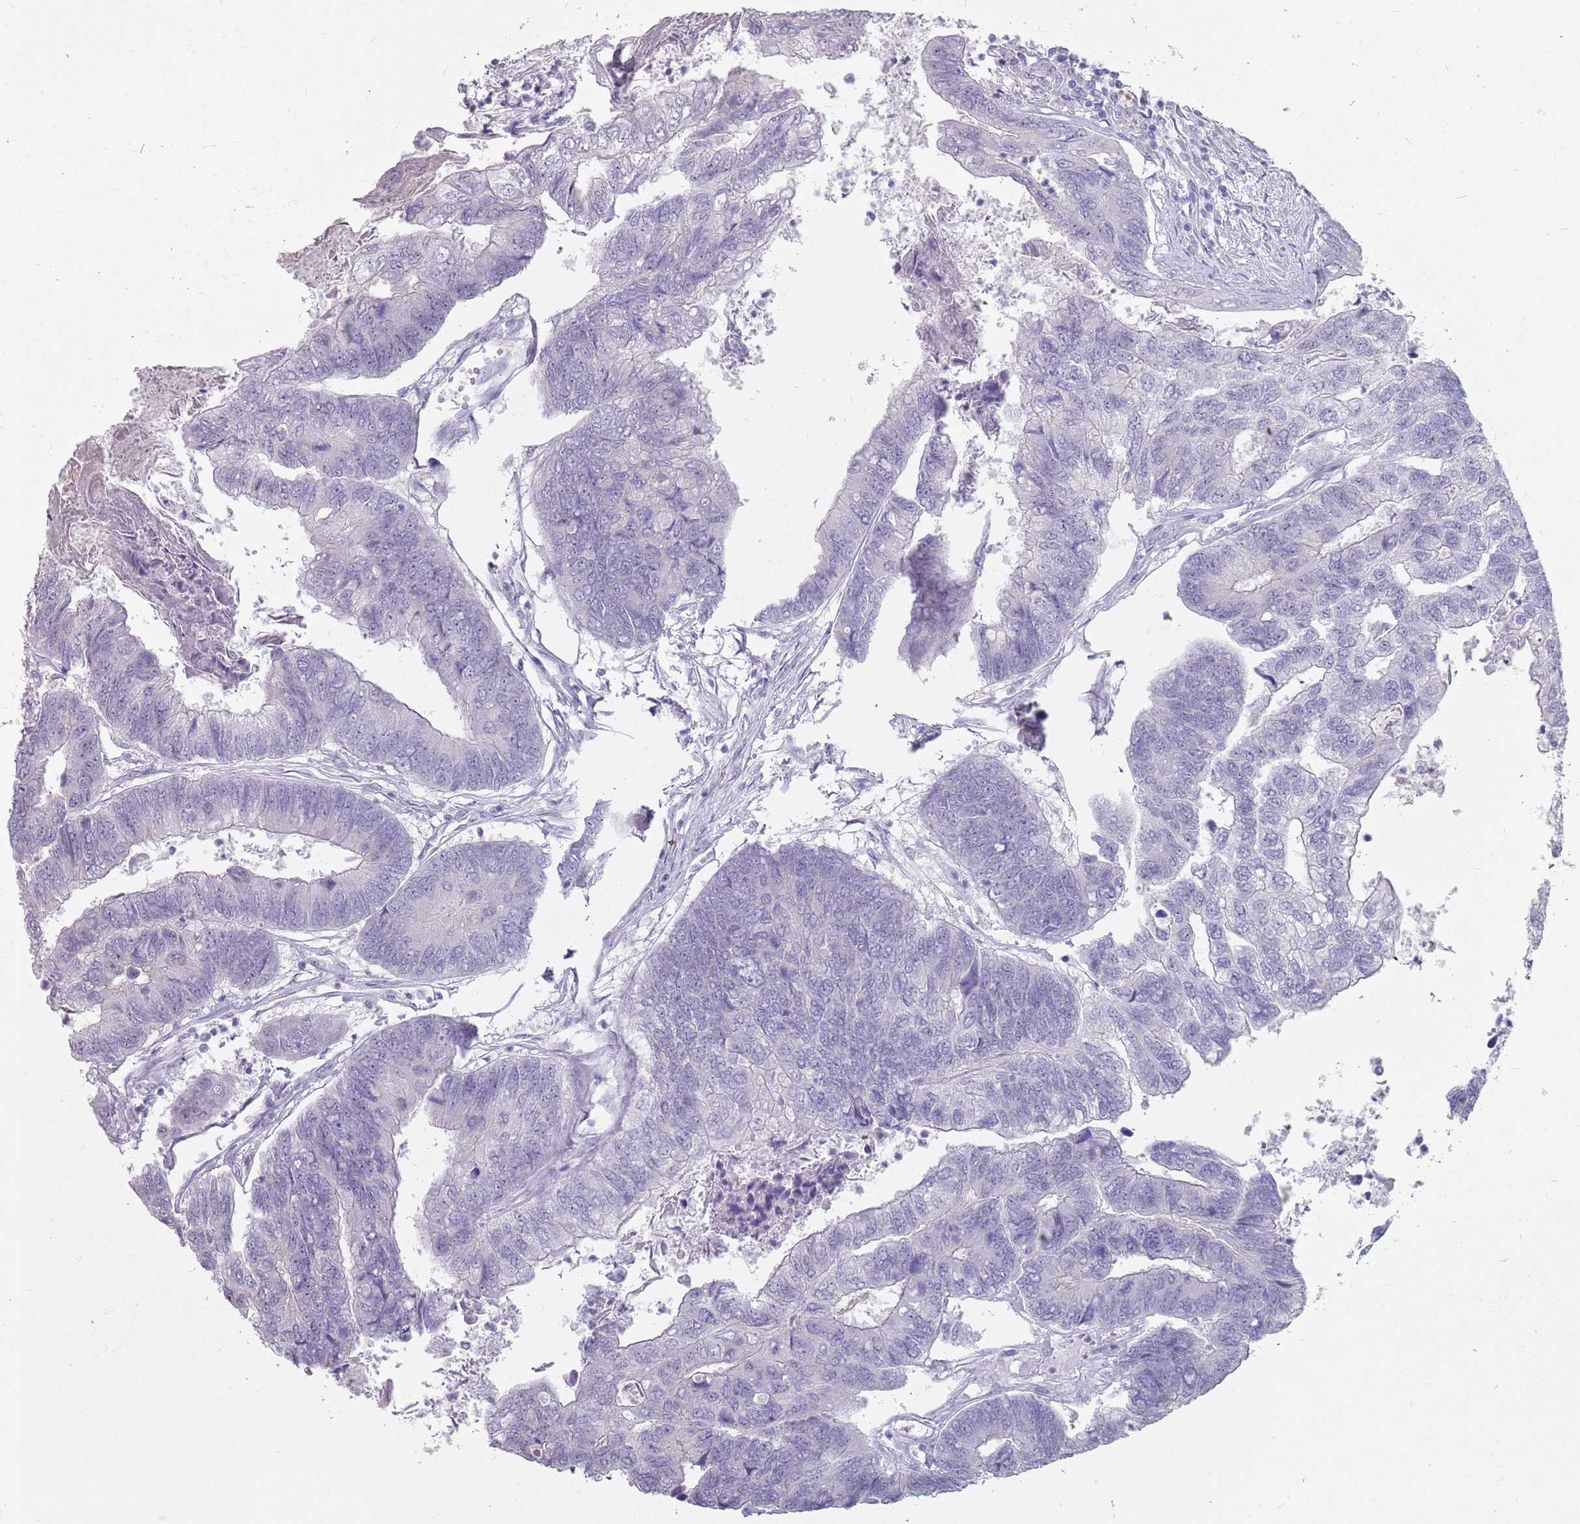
{"staining": {"intensity": "negative", "quantity": "none", "location": "none"}, "tissue": "colorectal cancer", "cell_type": "Tumor cells", "image_type": "cancer", "snomed": [{"axis": "morphology", "description": "Adenocarcinoma, NOS"}, {"axis": "topography", "description": "Colon"}], "caption": "Tumor cells are negative for protein expression in human colorectal cancer (adenocarcinoma). The staining was performed using DAB to visualize the protein expression in brown, while the nuclei were stained in blue with hematoxylin (Magnification: 20x).", "gene": "STYK1", "patient": {"sex": "female", "age": 67}}